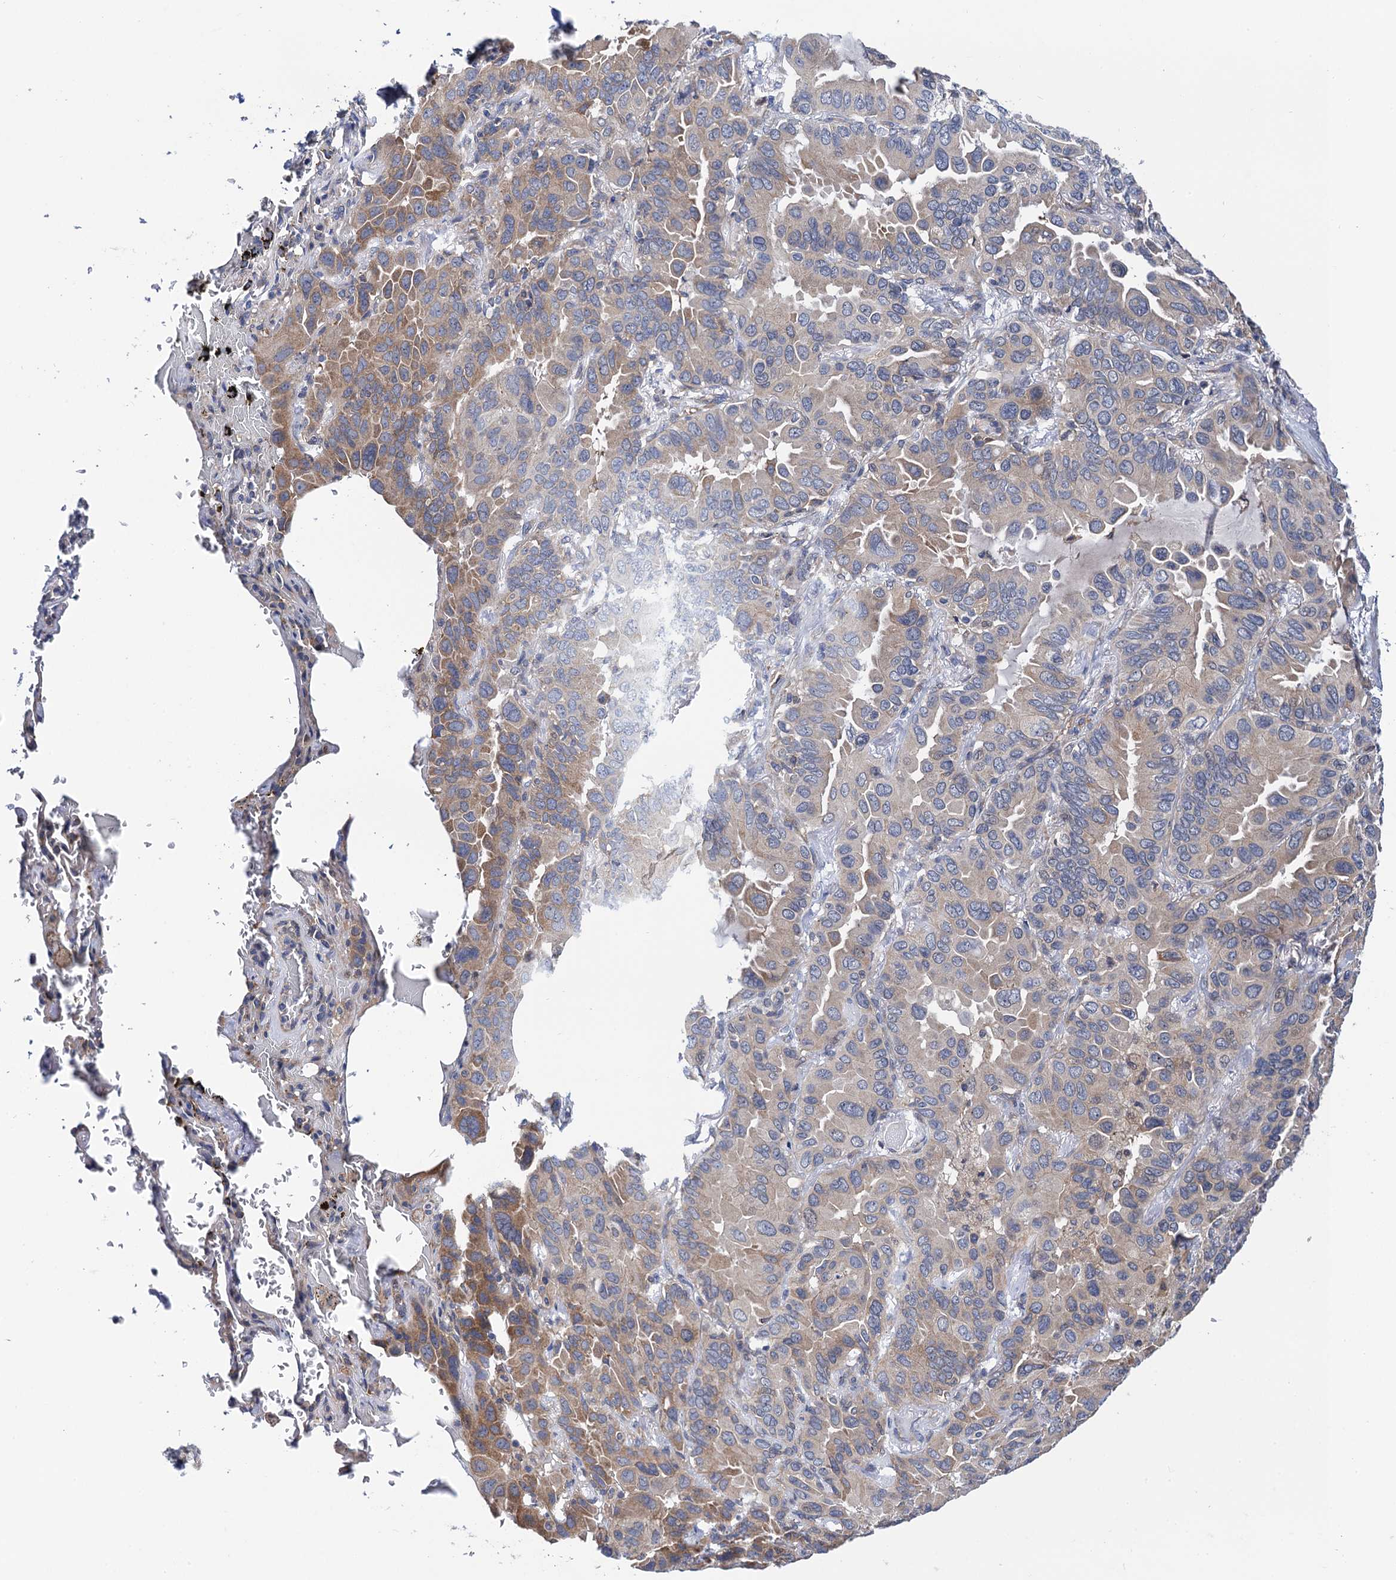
{"staining": {"intensity": "moderate", "quantity": "25%-75%", "location": "cytoplasmic/membranous"}, "tissue": "lung cancer", "cell_type": "Tumor cells", "image_type": "cancer", "snomed": [{"axis": "morphology", "description": "Adenocarcinoma, NOS"}, {"axis": "topography", "description": "Lung"}], "caption": "A high-resolution image shows immunohistochemistry (IHC) staining of adenocarcinoma (lung), which exhibits moderate cytoplasmic/membranous positivity in approximately 25%-75% of tumor cells.", "gene": "PGLS", "patient": {"sex": "male", "age": 64}}